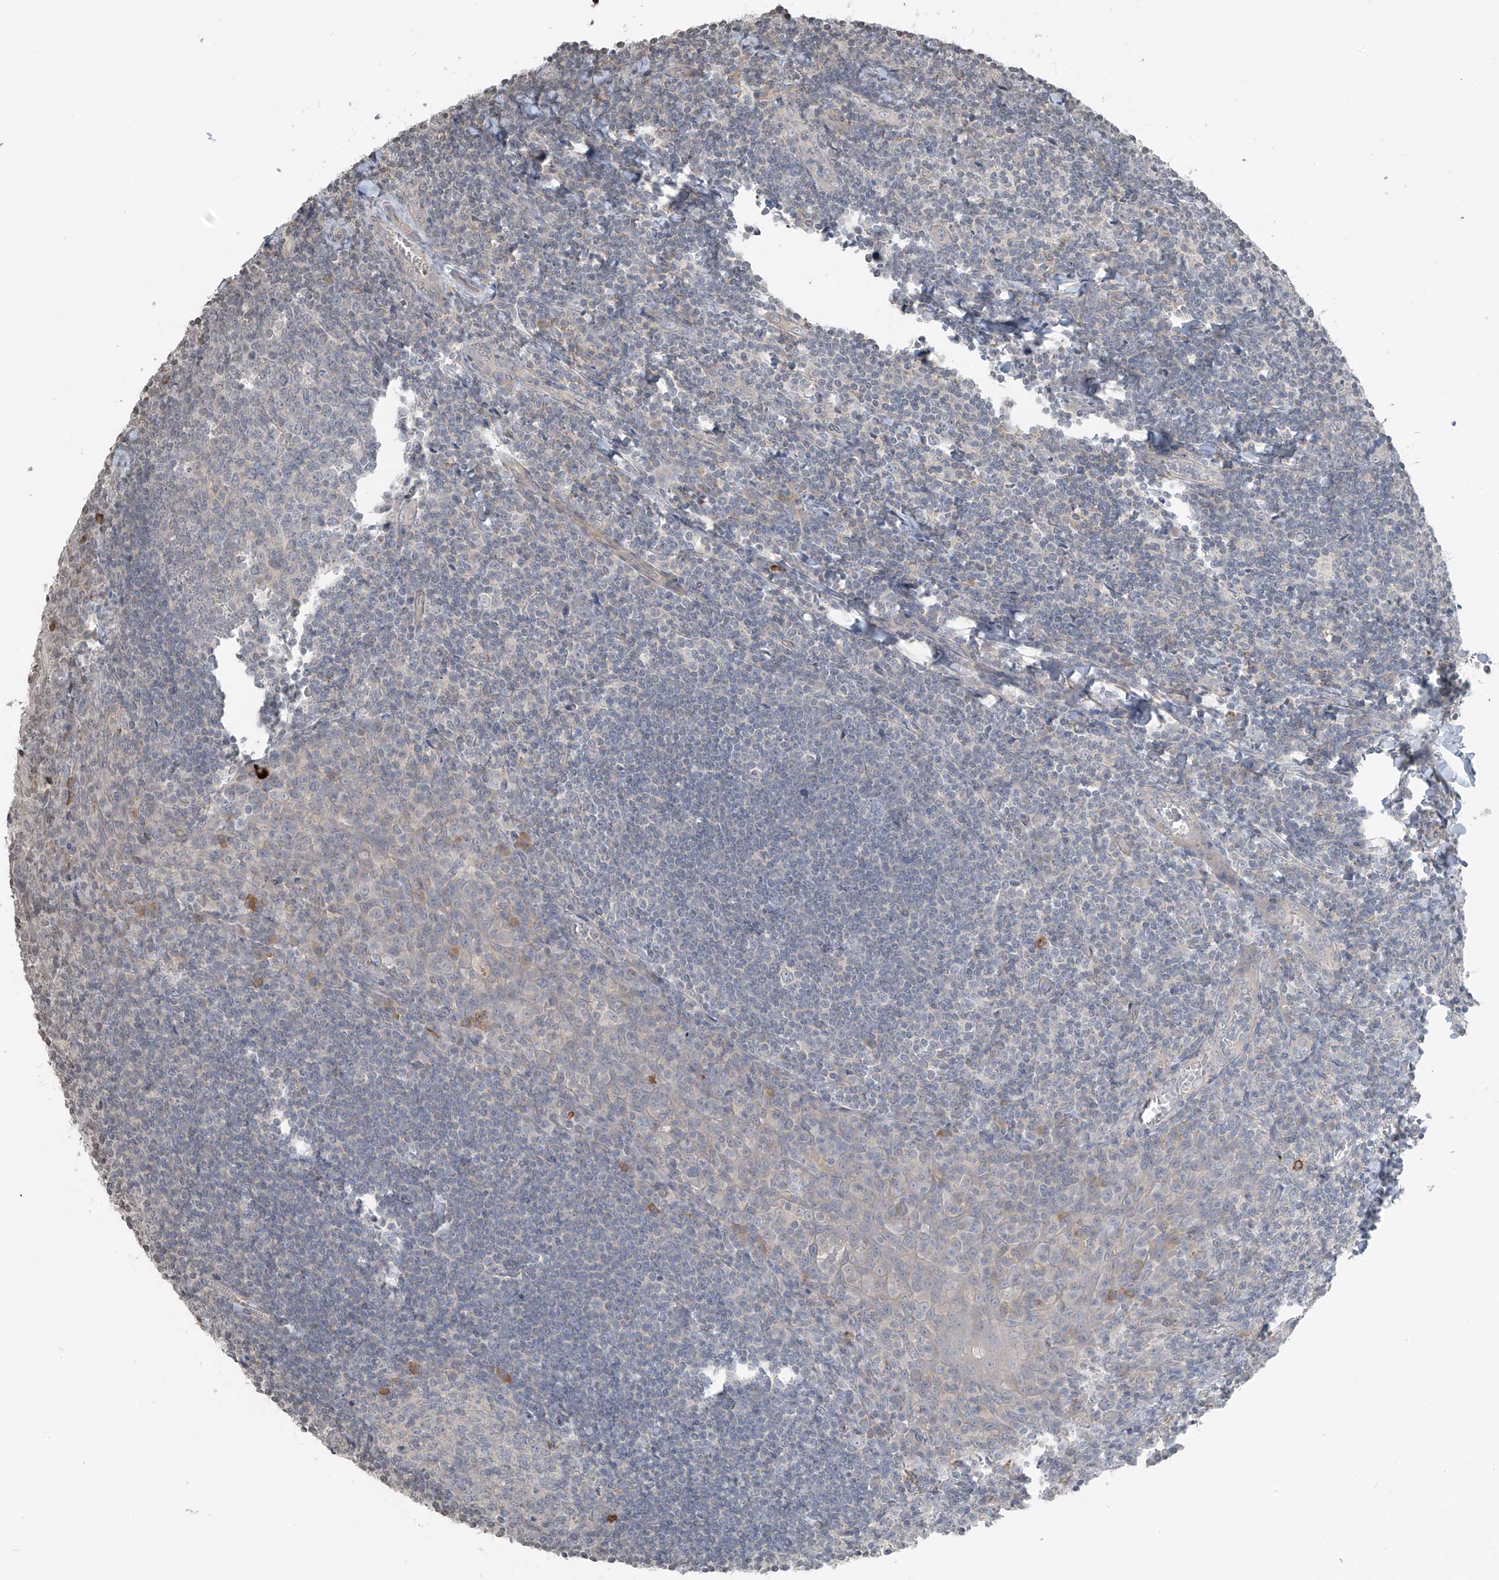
{"staining": {"intensity": "negative", "quantity": "none", "location": "none"}, "tissue": "tonsil", "cell_type": "Germinal center cells", "image_type": "normal", "snomed": [{"axis": "morphology", "description": "Normal tissue, NOS"}, {"axis": "topography", "description": "Tonsil"}], "caption": "Immunohistochemical staining of benign tonsil displays no significant staining in germinal center cells.", "gene": "HOXA11", "patient": {"sex": "male", "age": 27}}